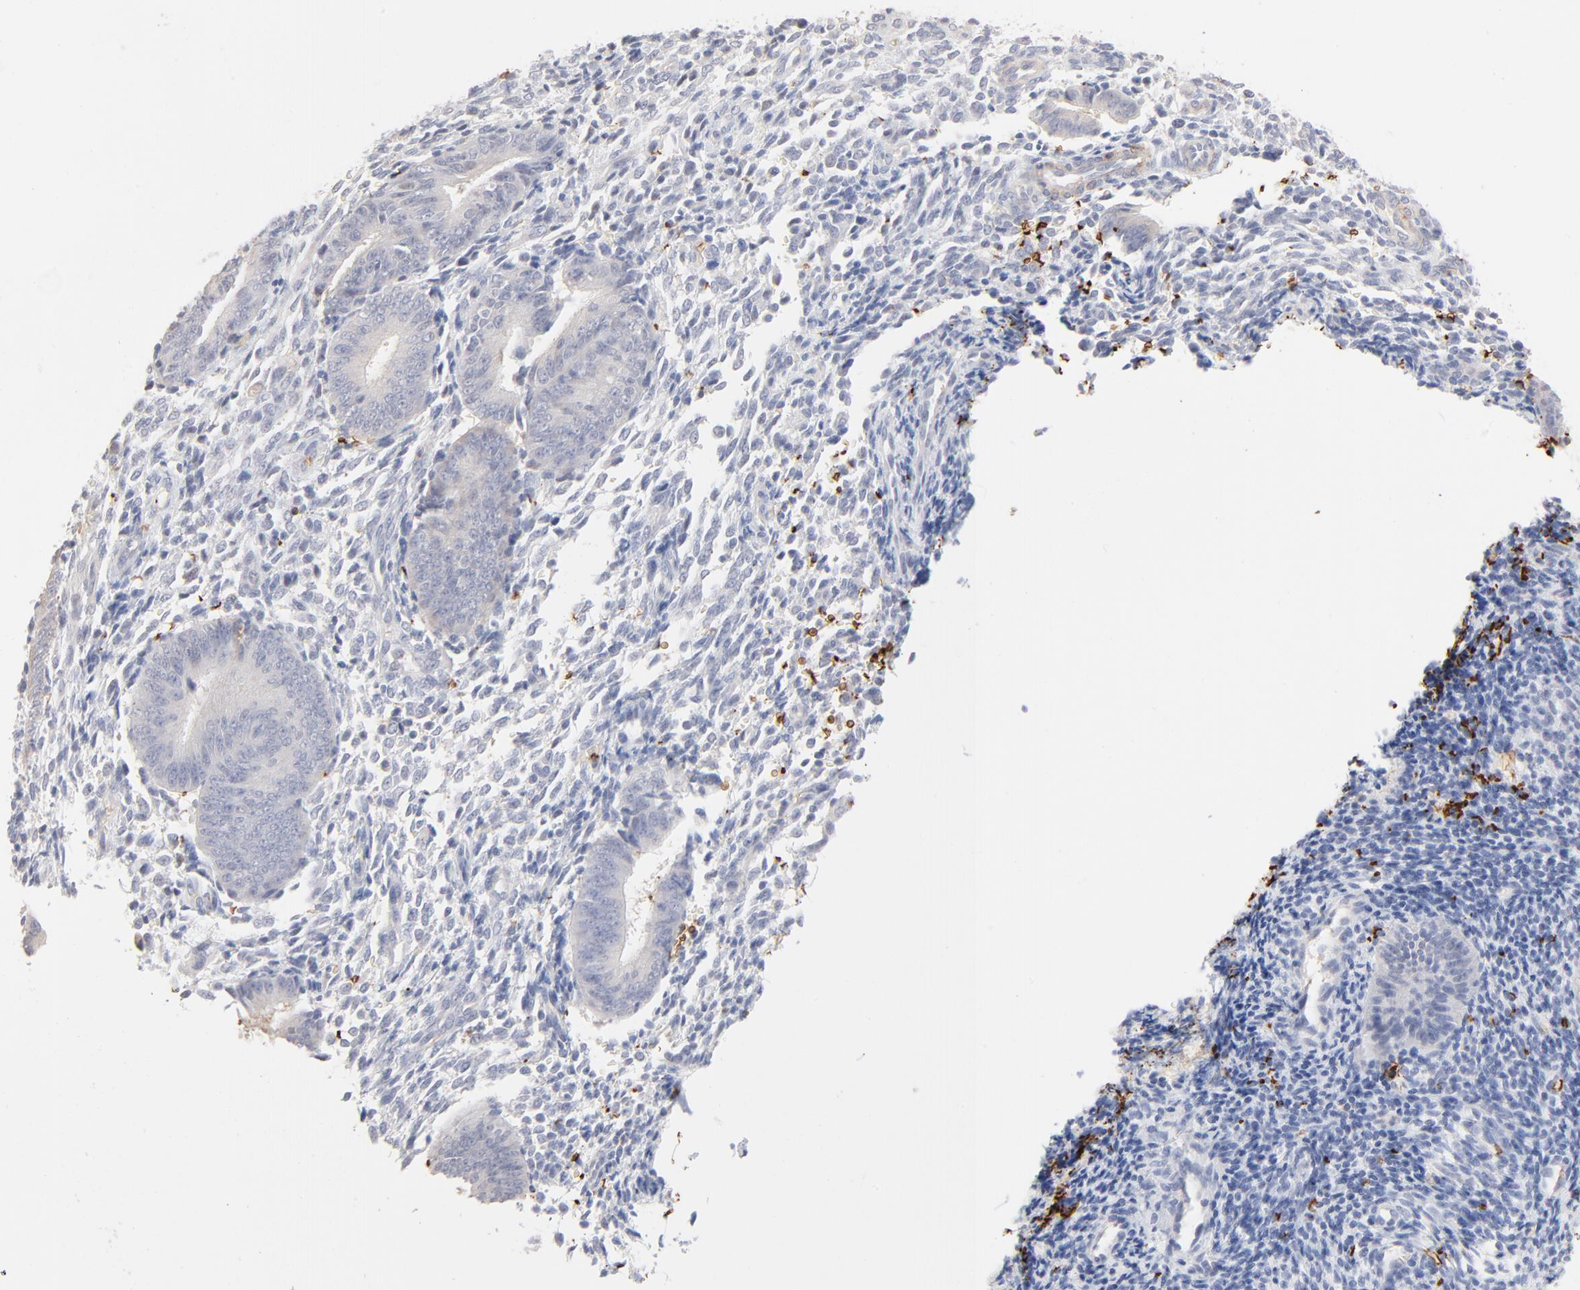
{"staining": {"intensity": "negative", "quantity": "none", "location": "none"}, "tissue": "endometrium", "cell_type": "Cells in endometrial stroma", "image_type": "normal", "snomed": [{"axis": "morphology", "description": "Normal tissue, NOS"}, {"axis": "topography", "description": "Uterus"}, {"axis": "topography", "description": "Endometrium"}], "caption": "IHC photomicrograph of benign human endometrium stained for a protein (brown), which demonstrates no staining in cells in endometrial stroma.", "gene": "SPTB", "patient": {"sex": "female", "age": 33}}